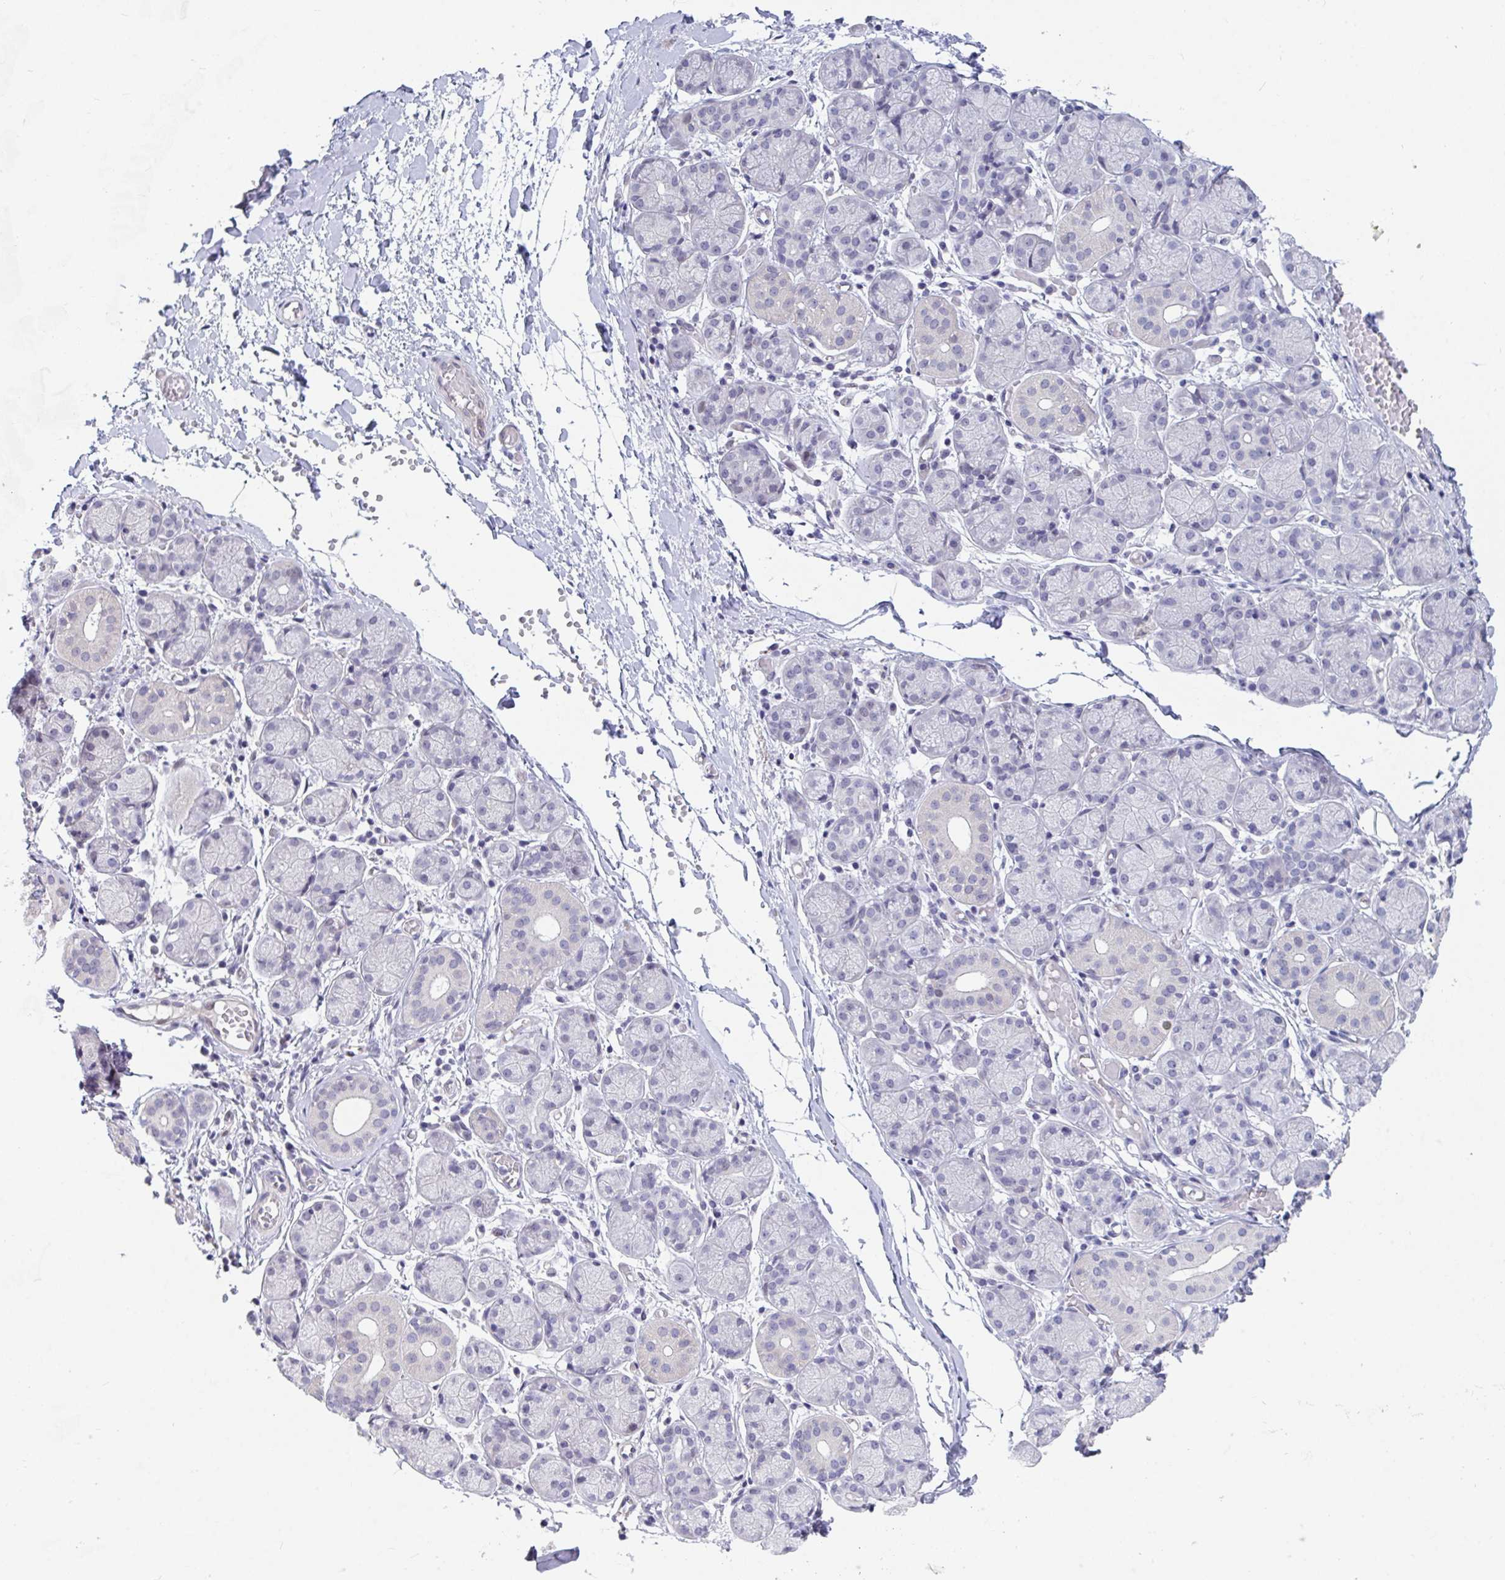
{"staining": {"intensity": "negative", "quantity": "none", "location": "none"}, "tissue": "salivary gland", "cell_type": "Glandular cells", "image_type": "normal", "snomed": [{"axis": "morphology", "description": "Normal tissue, NOS"}, {"axis": "topography", "description": "Salivary gland"}], "caption": "A histopathology image of human salivary gland is negative for staining in glandular cells. Nuclei are stained in blue.", "gene": "FAM156A", "patient": {"sex": "female", "age": 24}}